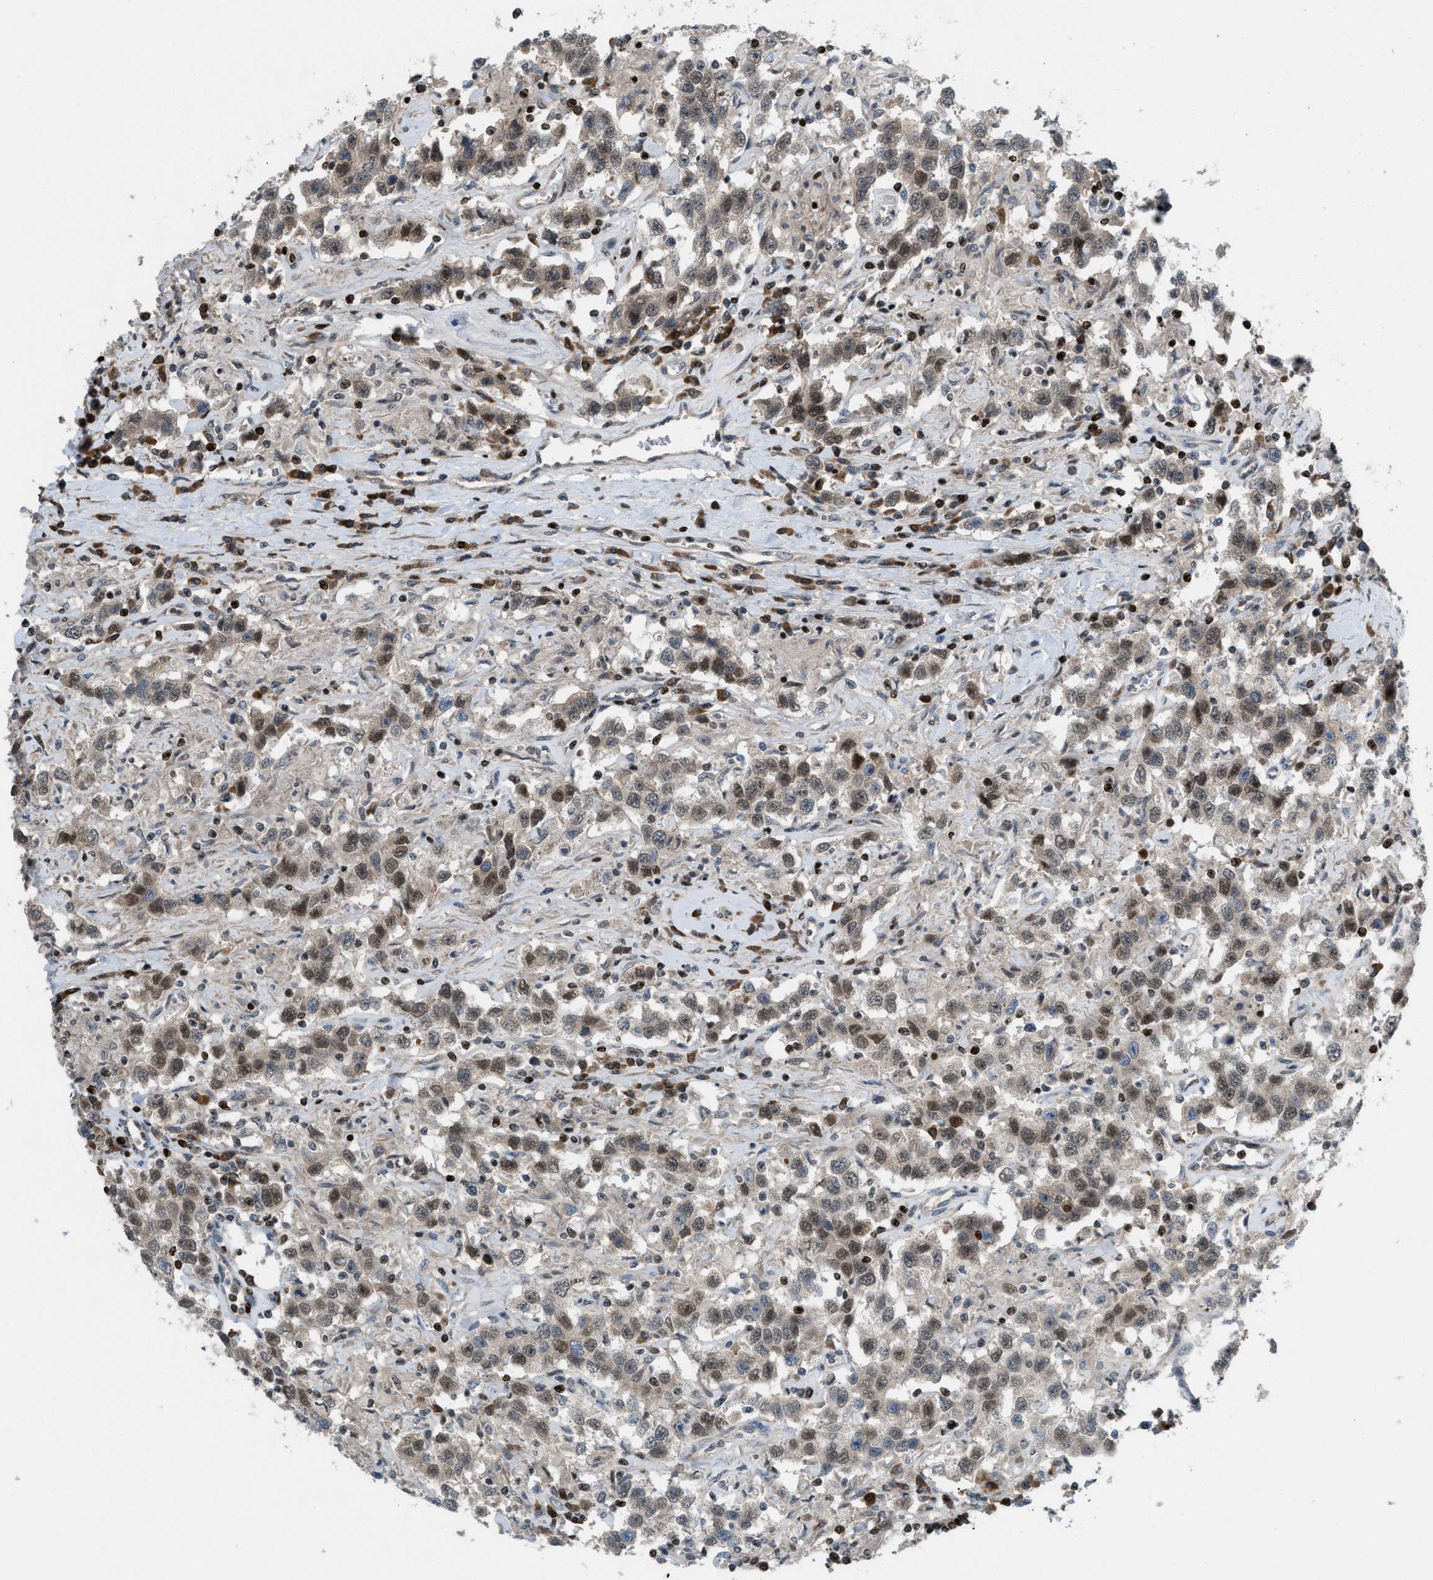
{"staining": {"intensity": "weak", "quantity": ">75%", "location": "nuclear"}, "tissue": "testis cancer", "cell_type": "Tumor cells", "image_type": "cancer", "snomed": [{"axis": "morphology", "description": "Seminoma, NOS"}, {"axis": "topography", "description": "Testis"}], "caption": "Protein expression analysis of human testis cancer (seminoma) reveals weak nuclear positivity in about >75% of tumor cells.", "gene": "ZNF276", "patient": {"sex": "male", "age": 41}}